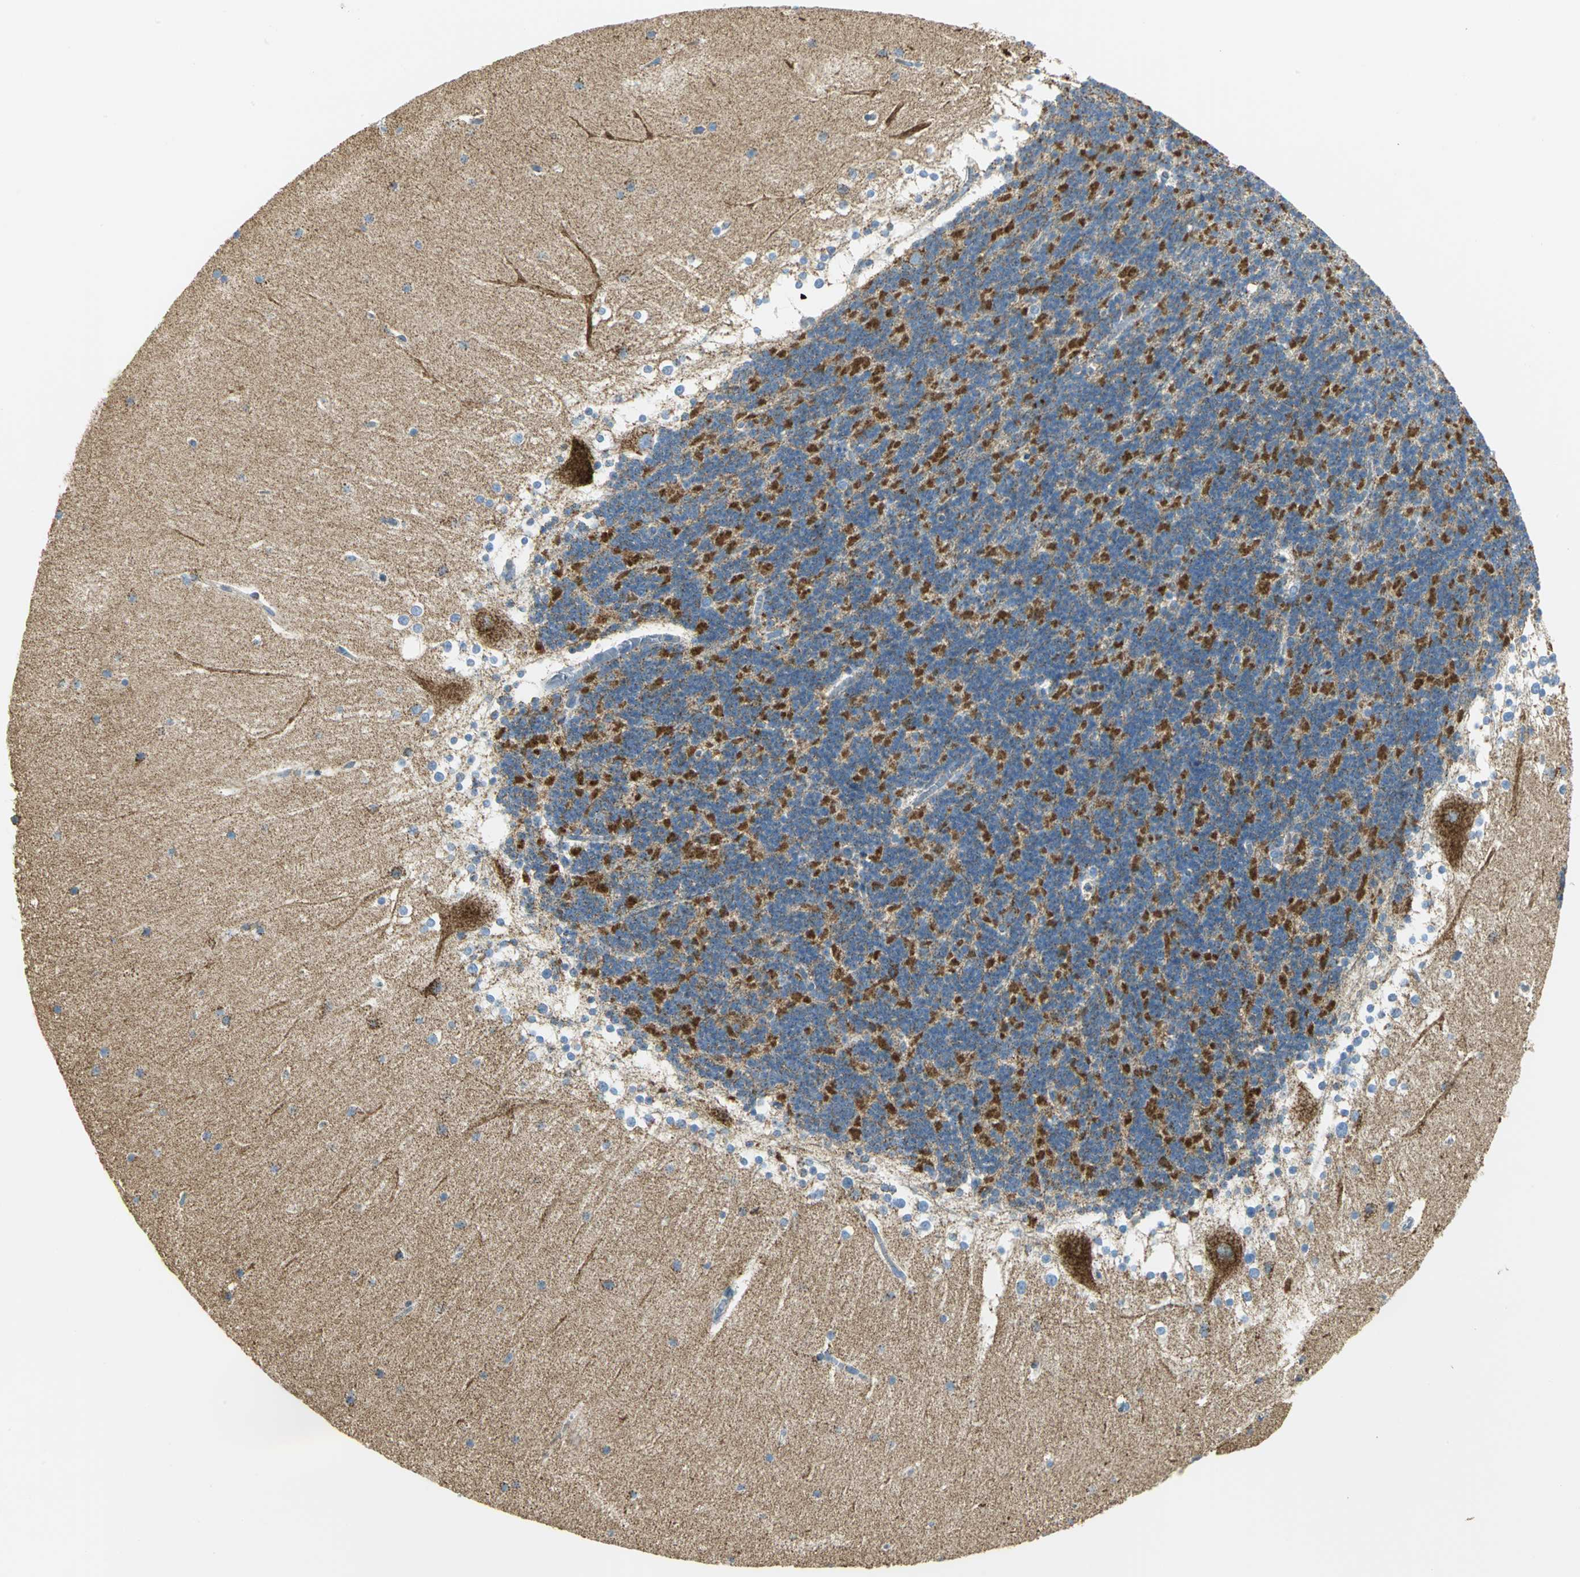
{"staining": {"intensity": "moderate", "quantity": "<25%", "location": "cytoplasmic/membranous"}, "tissue": "cerebellum", "cell_type": "Cells in granular layer", "image_type": "normal", "snomed": [{"axis": "morphology", "description": "Normal tissue, NOS"}, {"axis": "topography", "description": "Cerebellum"}], "caption": "Normal cerebellum was stained to show a protein in brown. There is low levels of moderate cytoplasmic/membranous expression in about <25% of cells in granular layer. (Brightfield microscopy of DAB IHC at high magnification).", "gene": "NTRK1", "patient": {"sex": "female", "age": 19}}